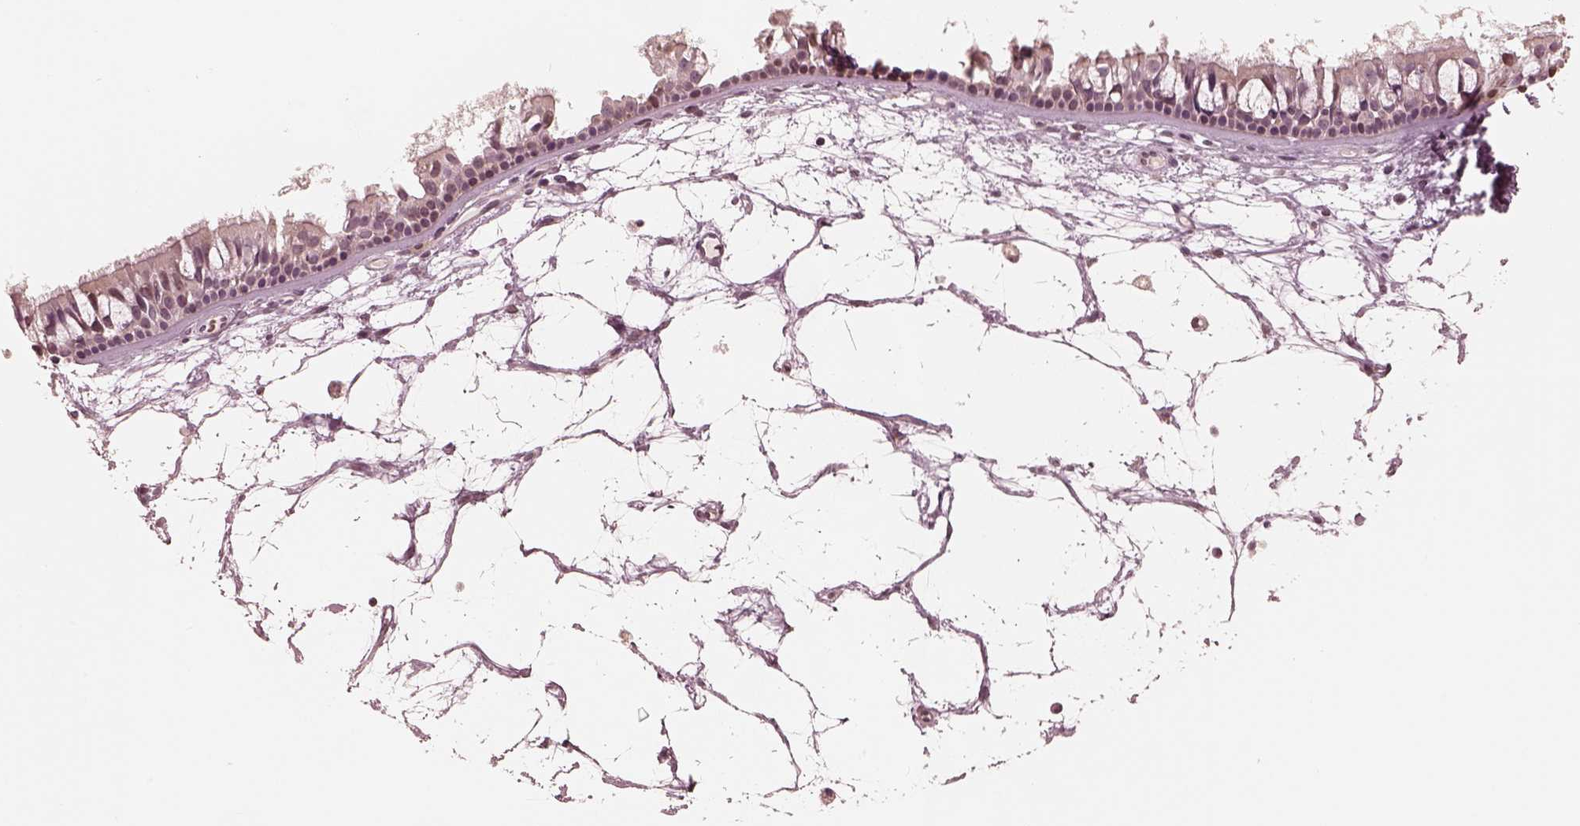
{"staining": {"intensity": "negative", "quantity": "none", "location": "none"}, "tissue": "nasopharynx", "cell_type": "Respiratory epithelial cells", "image_type": "normal", "snomed": [{"axis": "morphology", "description": "Normal tissue, NOS"}, {"axis": "topography", "description": "Nasopharynx"}], "caption": "Respiratory epithelial cells are negative for protein expression in benign human nasopharynx. (Immunohistochemistry, brightfield microscopy, high magnification).", "gene": "ANKLE1", "patient": {"sex": "female", "age": 68}}